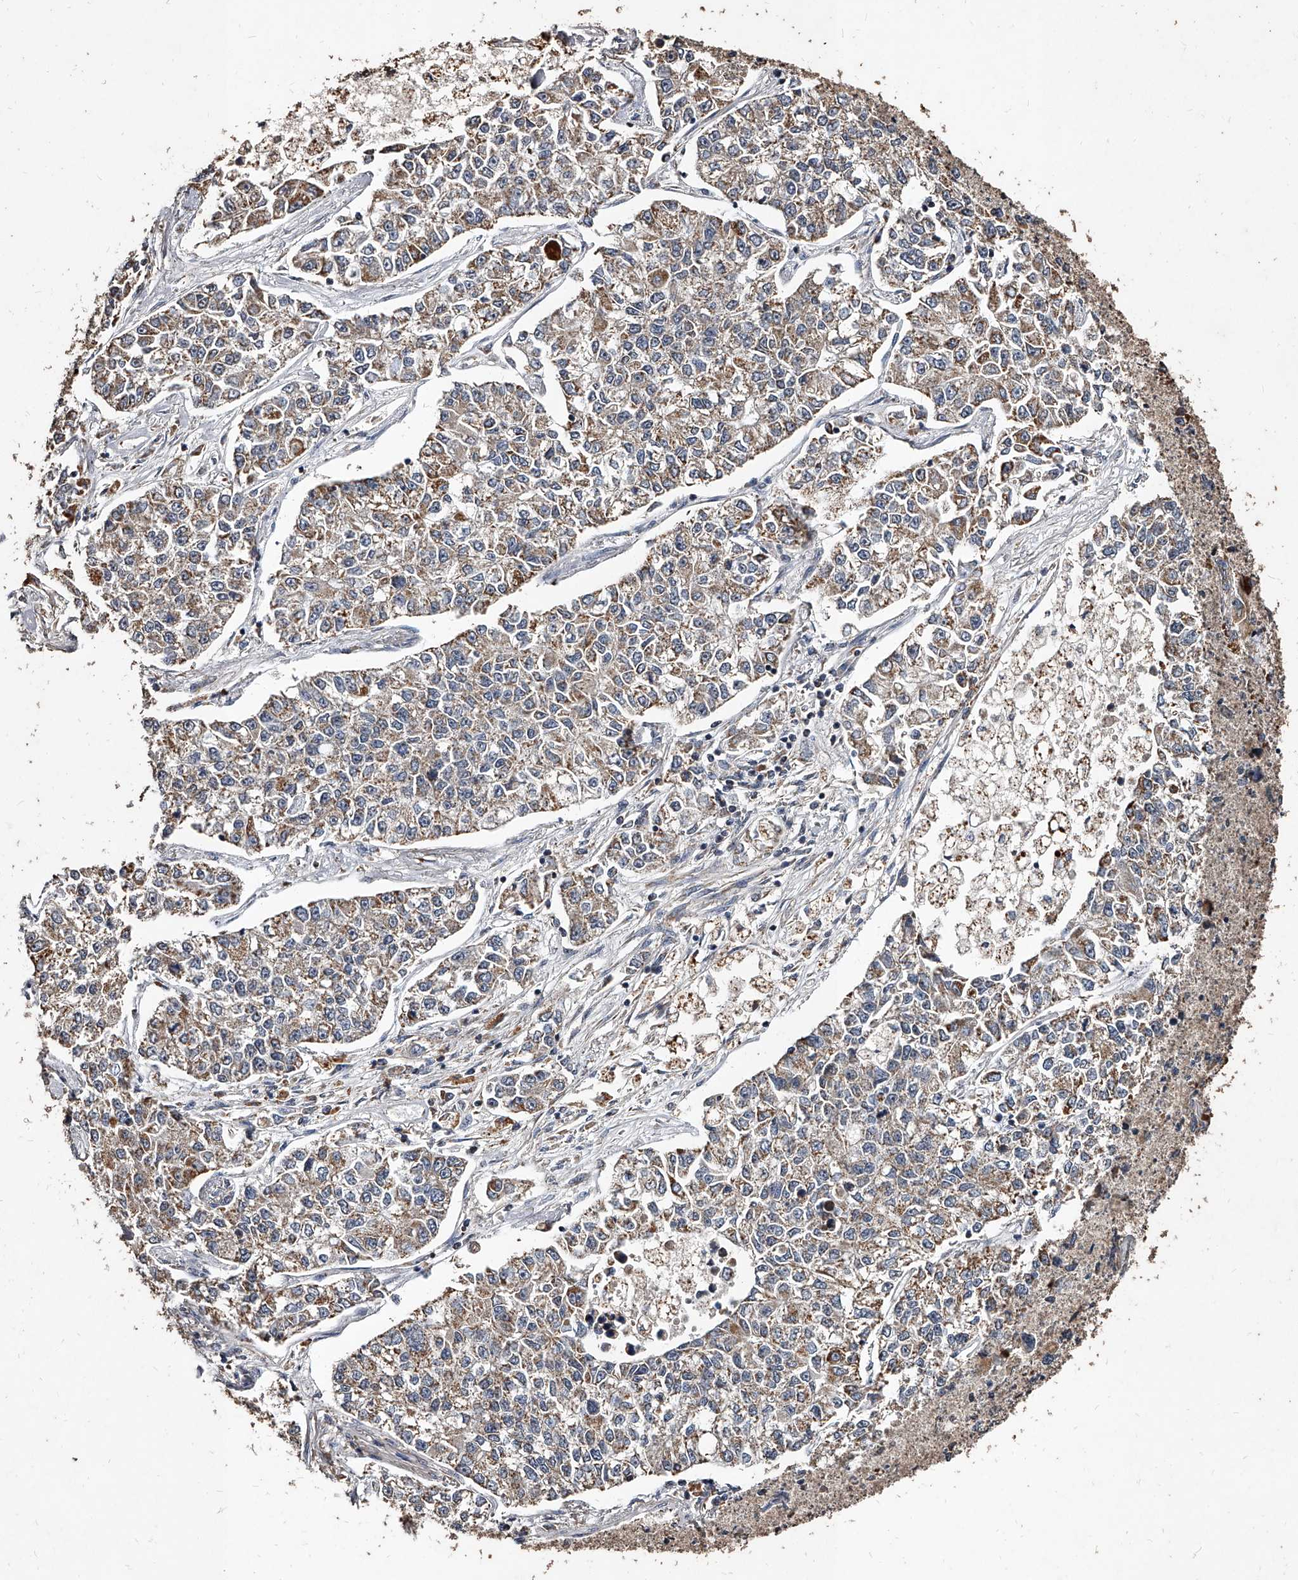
{"staining": {"intensity": "weak", "quantity": "25%-75%", "location": "cytoplasmic/membranous"}, "tissue": "lung cancer", "cell_type": "Tumor cells", "image_type": "cancer", "snomed": [{"axis": "morphology", "description": "Adenocarcinoma, NOS"}, {"axis": "topography", "description": "Lung"}], "caption": "Immunohistochemistry (IHC) (DAB (3,3'-diaminobenzidine)) staining of lung cancer (adenocarcinoma) shows weak cytoplasmic/membranous protein staining in about 25%-75% of tumor cells. The staining was performed using DAB, with brown indicating positive protein expression. Nuclei are stained blue with hematoxylin.", "gene": "GPR183", "patient": {"sex": "male", "age": 49}}